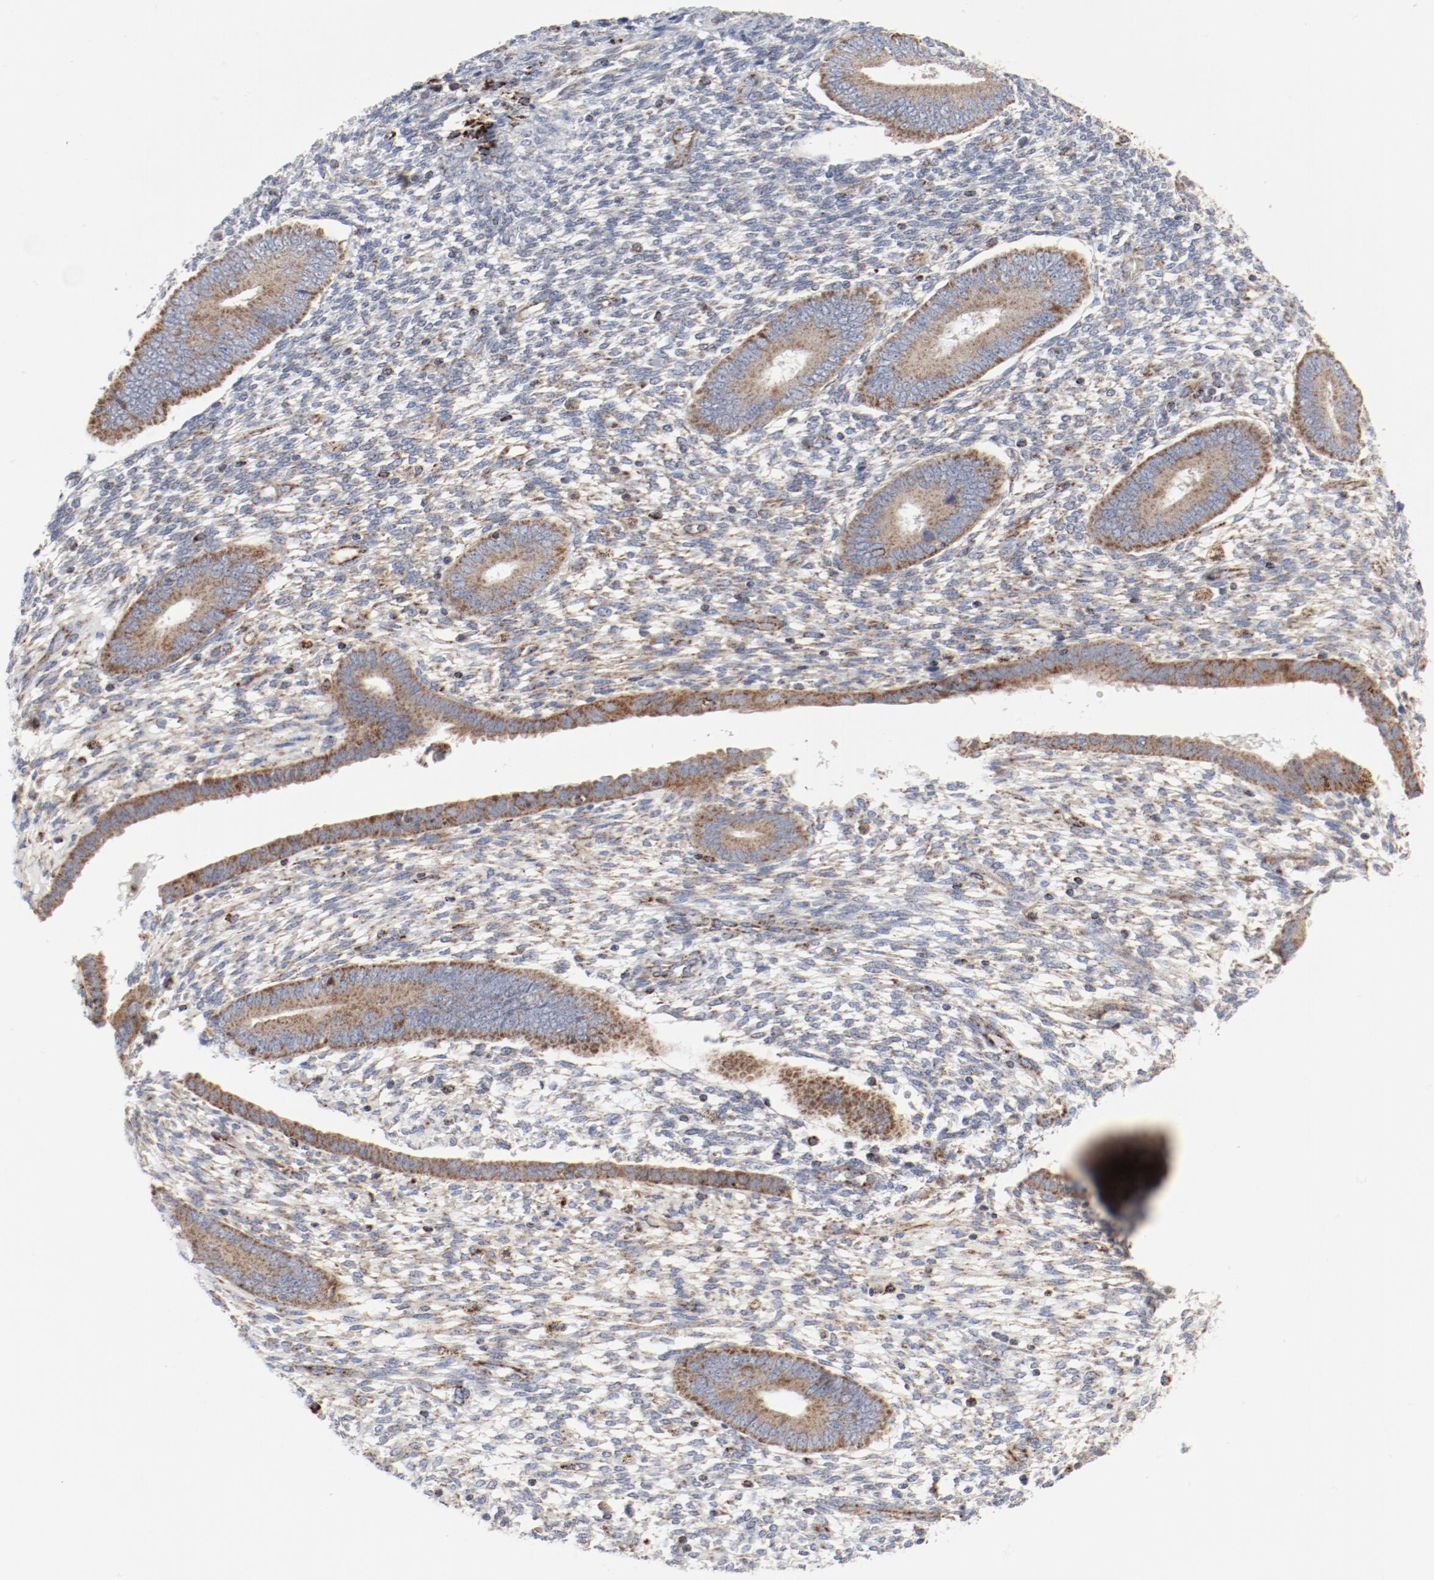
{"staining": {"intensity": "weak", "quantity": "25%-75%", "location": "cytoplasmic/membranous"}, "tissue": "endometrium", "cell_type": "Cells in endometrial stroma", "image_type": "normal", "snomed": [{"axis": "morphology", "description": "Normal tissue, NOS"}, {"axis": "topography", "description": "Endometrium"}], "caption": "Weak cytoplasmic/membranous staining for a protein is identified in about 25%-75% of cells in endometrial stroma of unremarkable endometrium using IHC.", "gene": "SETD3", "patient": {"sex": "female", "age": 42}}